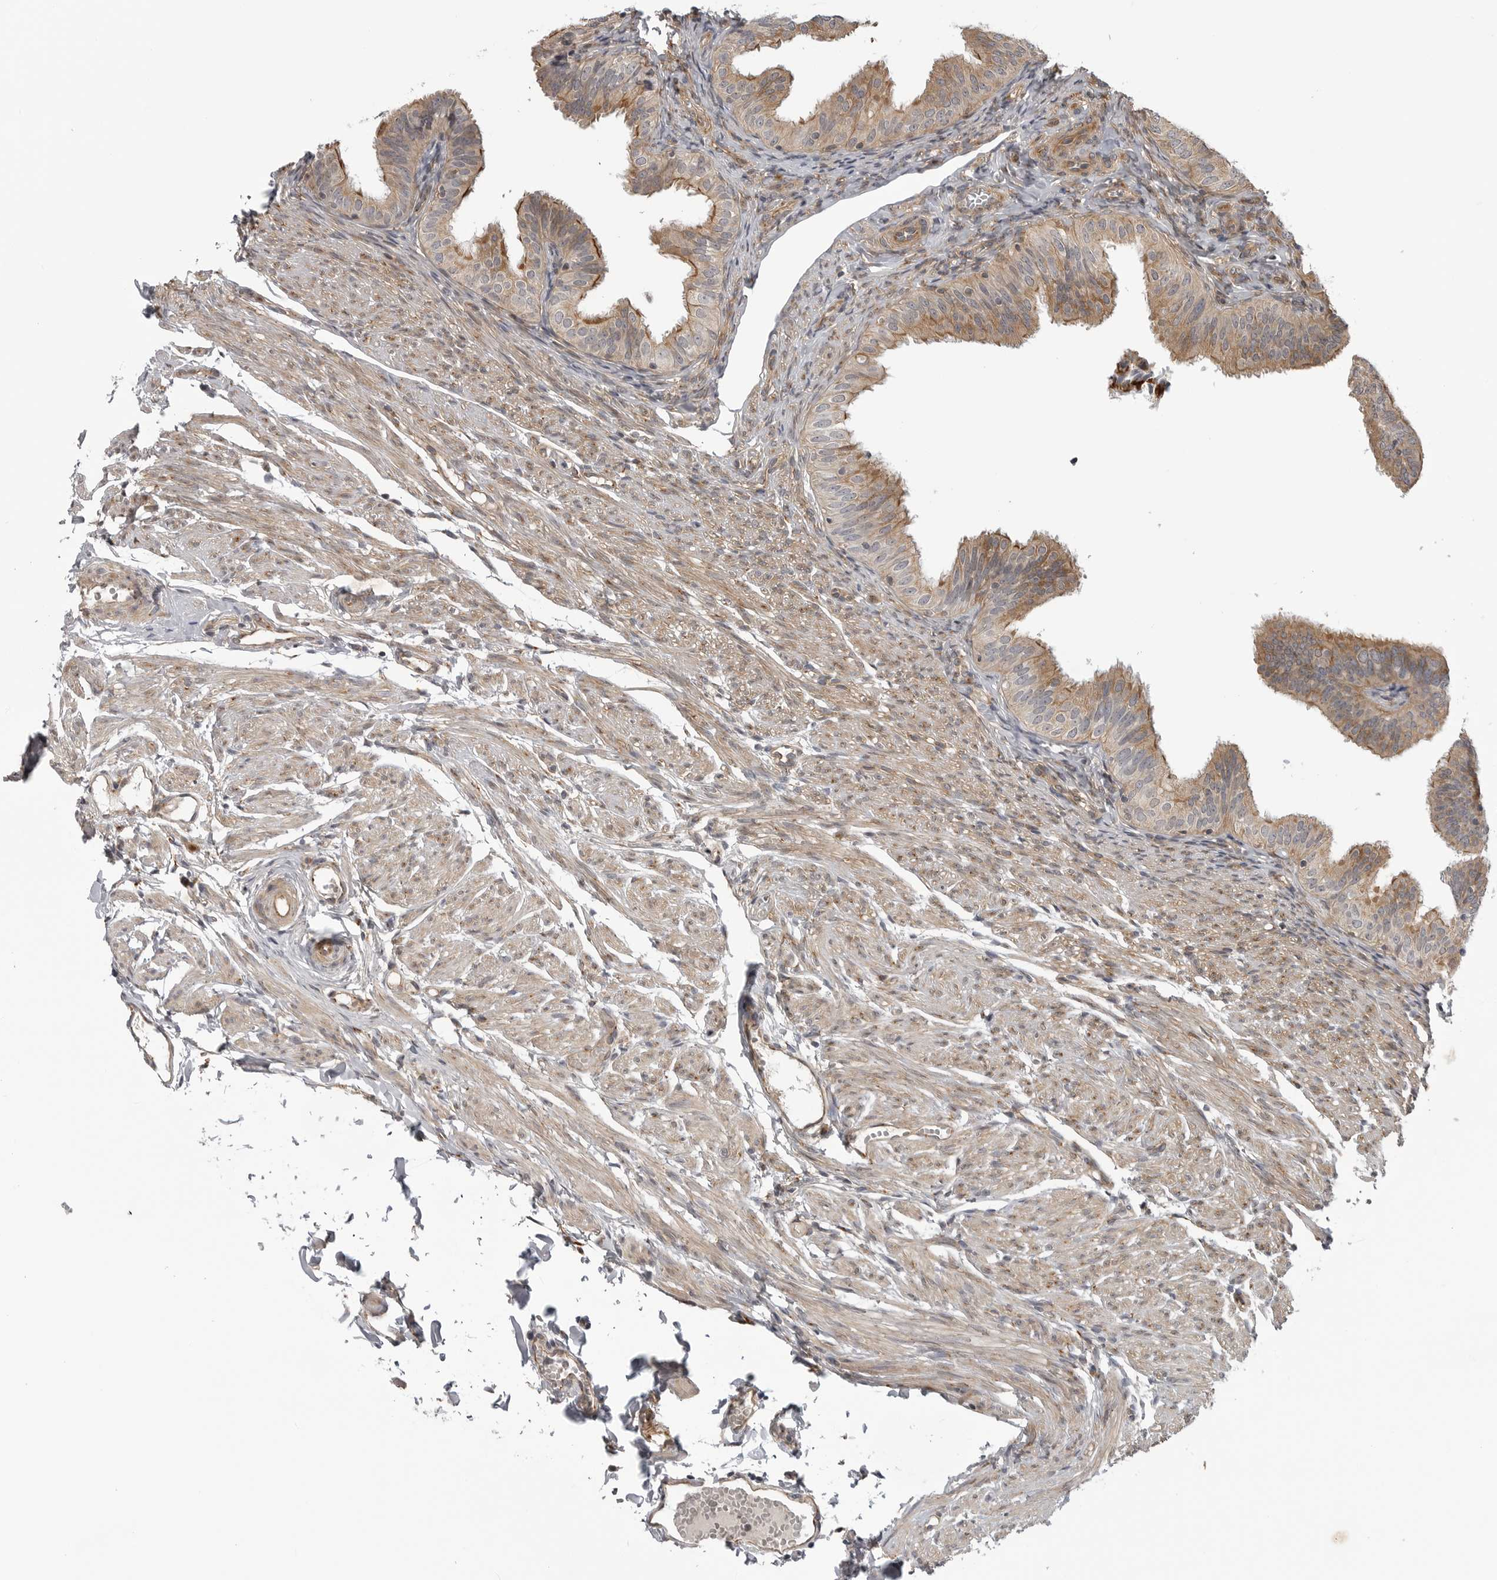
{"staining": {"intensity": "moderate", "quantity": ">75%", "location": "cytoplasmic/membranous"}, "tissue": "fallopian tube", "cell_type": "Glandular cells", "image_type": "normal", "snomed": [{"axis": "morphology", "description": "Normal tissue, NOS"}, {"axis": "topography", "description": "Fallopian tube"}], "caption": "Protein analysis of unremarkable fallopian tube exhibits moderate cytoplasmic/membranous expression in about >75% of glandular cells. The staining was performed using DAB (3,3'-diaminobenzidine) to visualize the protein expression in brown, while the nuclei were stained in blue with hematoxylin (Magnification: 20x).", "gene": "LRRC45", "patient": {"sex": "female", "age": 35}}